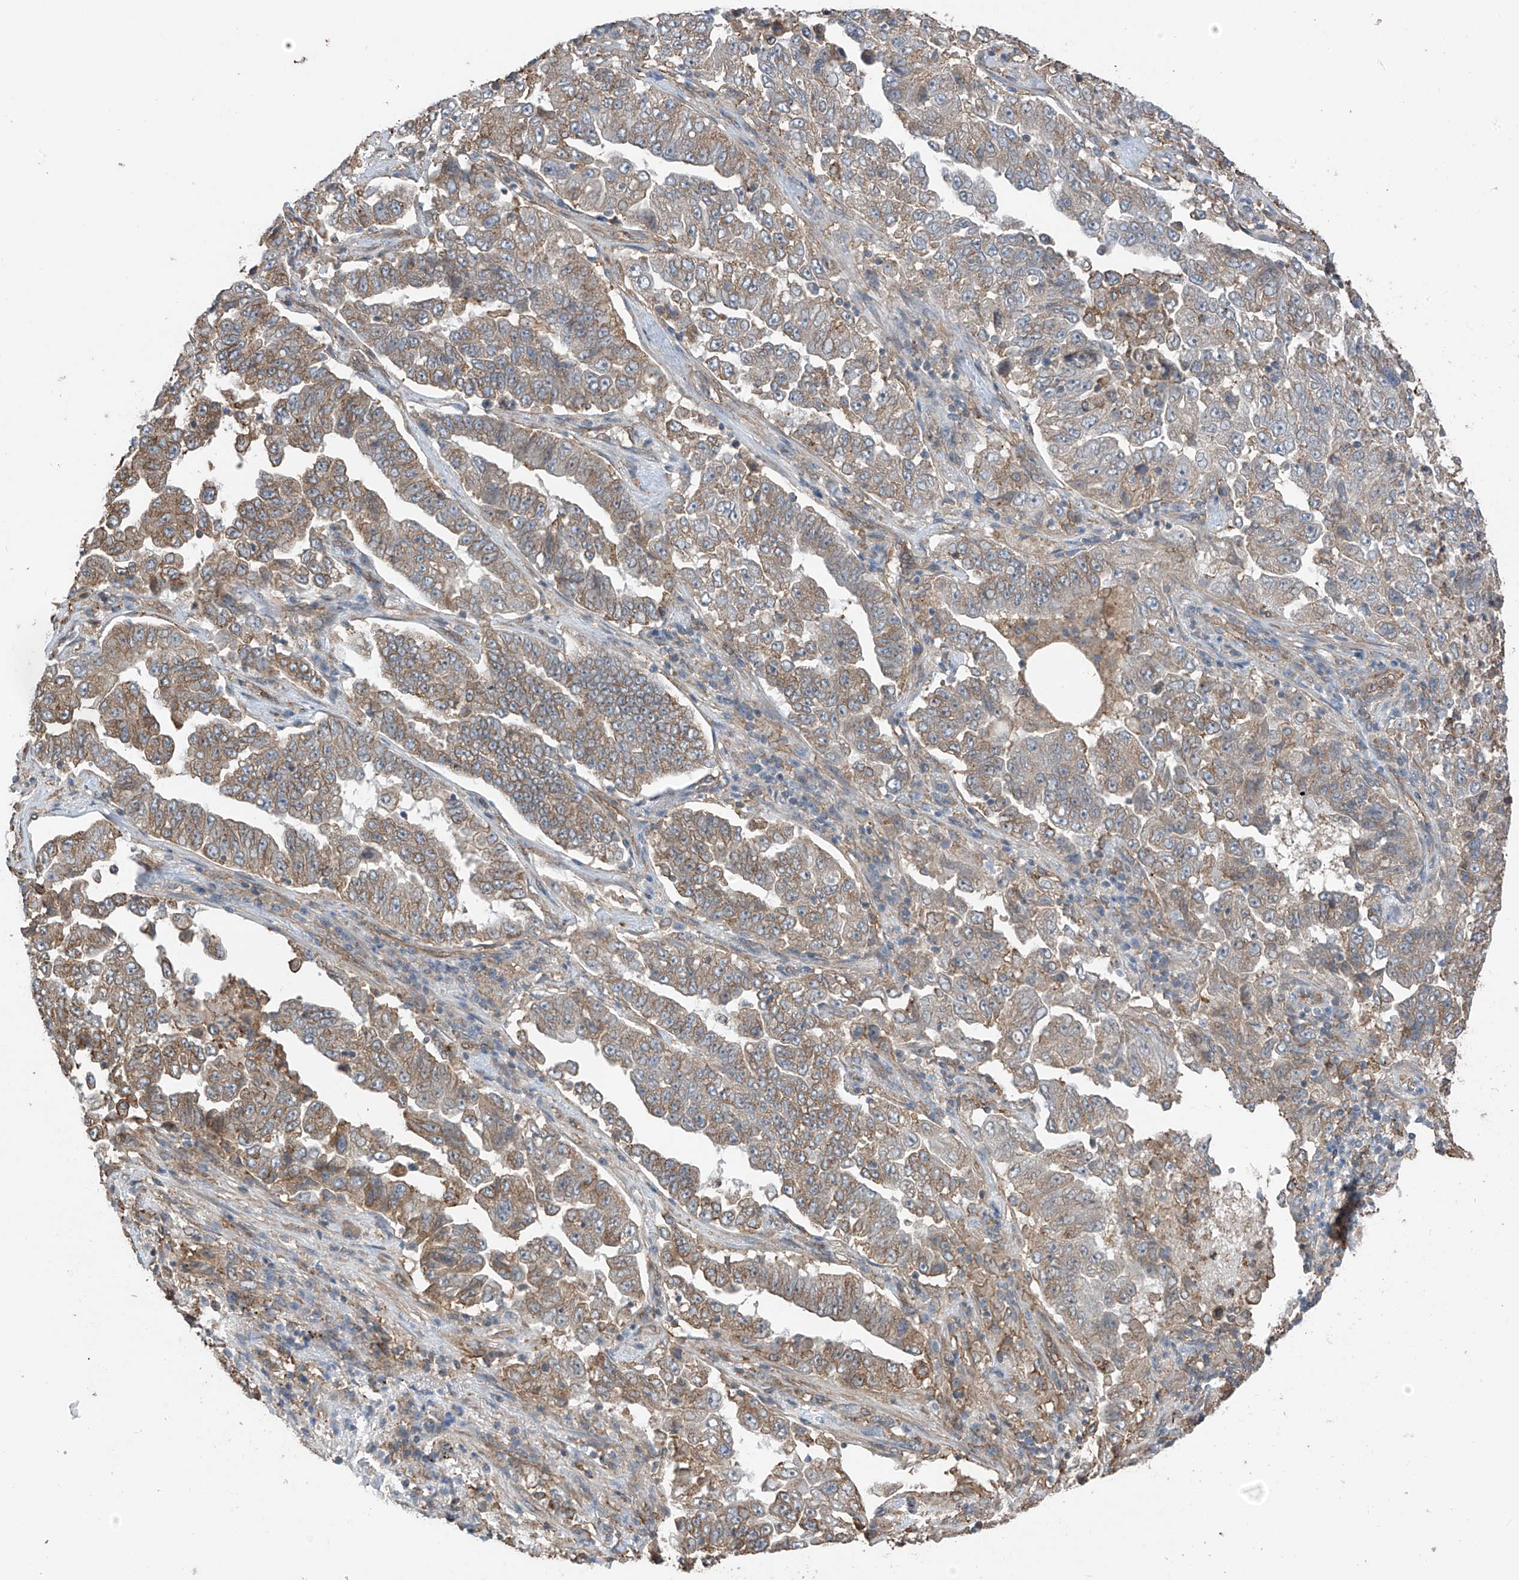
{"staining": {"intensity": "moderate", "quantity": ">75%", "location": "cytoplasmic/membranous"}, "tissue": "lung cancer", "cell_type": "Tumor cells", "image_type": "cancer", "snomed": [{"axis": "morphology", "description": "Adenocarcinoma, NOS"}, {"axis": "topography", "description": "Lung"}], "caption": "Immunohistochemistry photomicrograph of human lung cancer (adenocarcinoma) stained for a protein (brown), which demonstrates medium levels of moderate cytoplasmic/membranous staining in about >75% of tumor cells.", "gene": "ZNF189", "patient": {"sex": "female", "age": 51}}